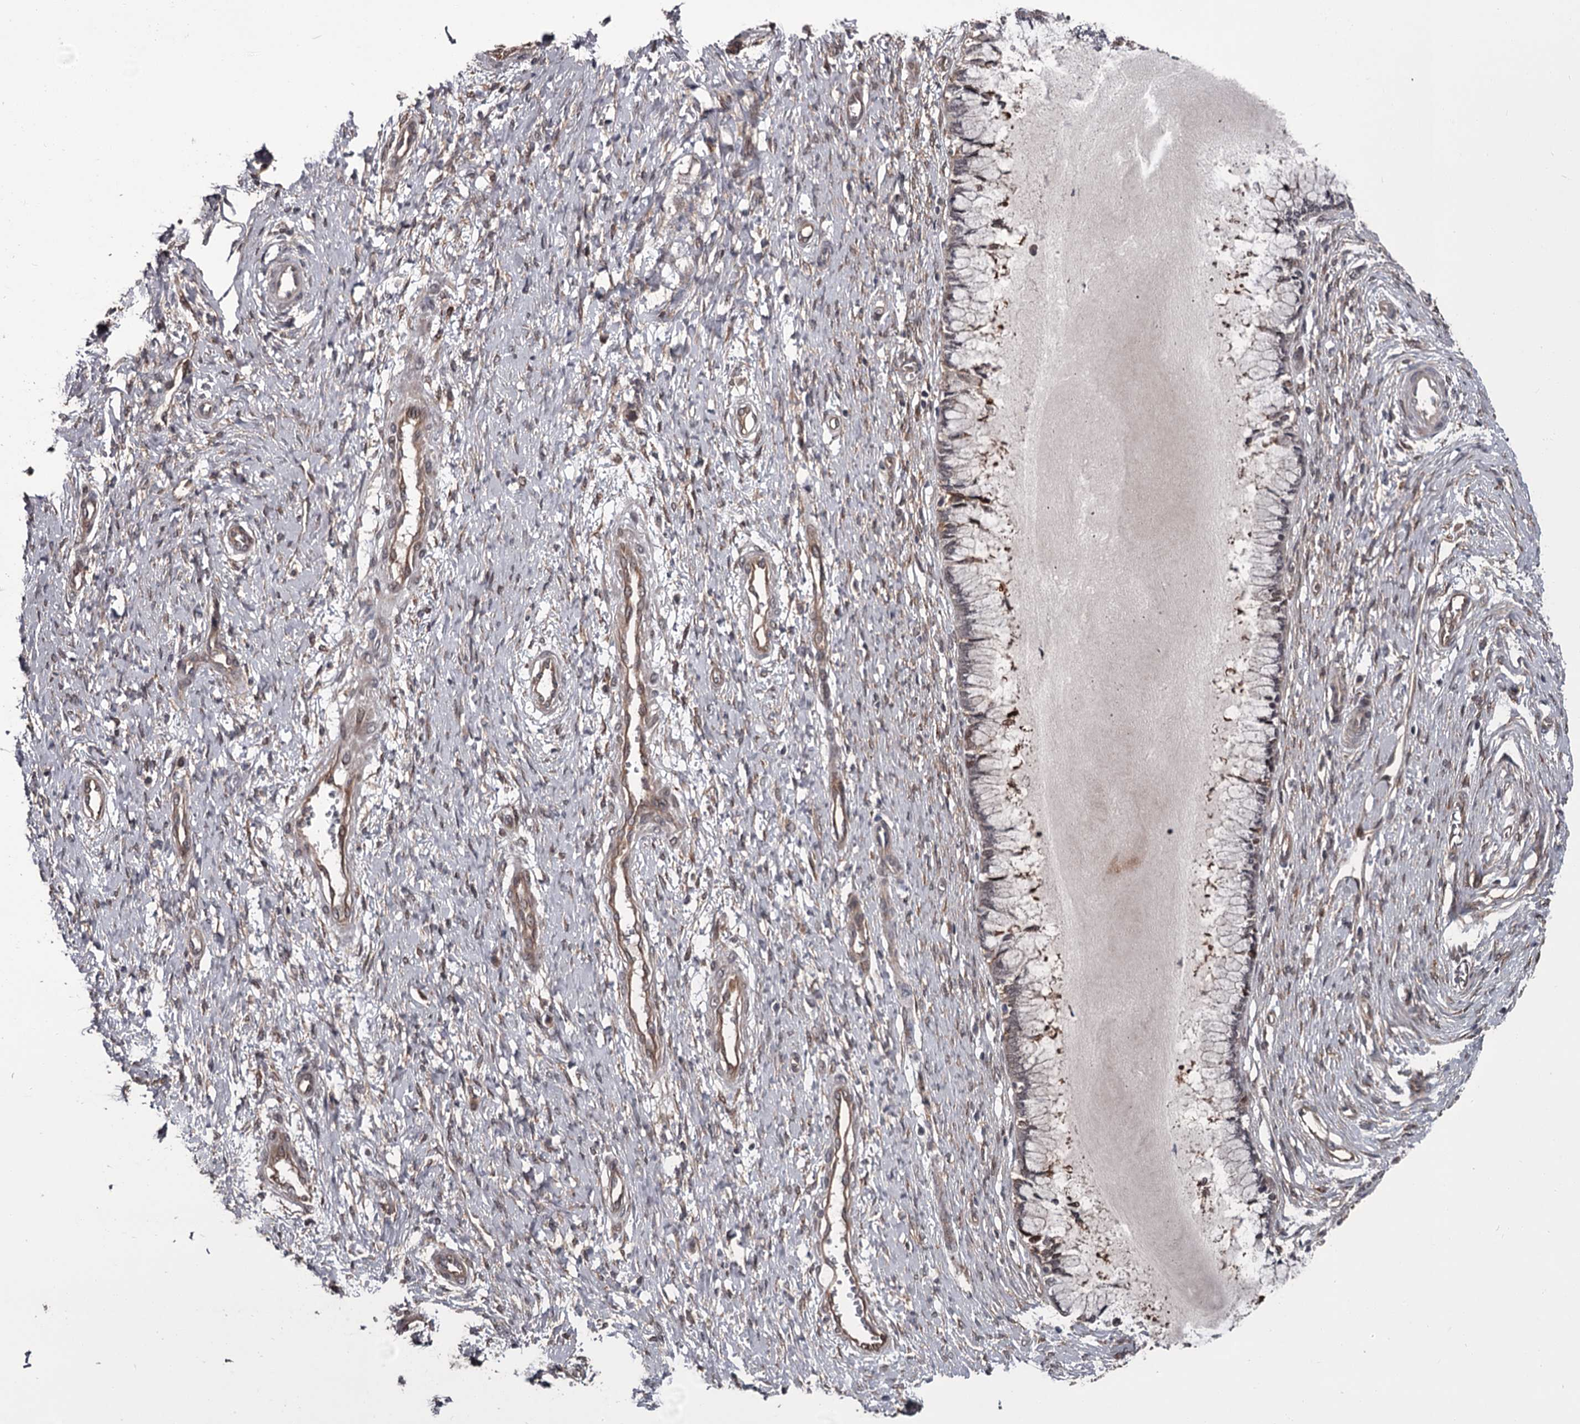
{"staining": {"intensity": "negative", "quantity": "none", "location": "none"}, "tissue": "cervix", "cell_type": "Glandular cells", "image_type": "normal", "snomed": [{"axis": "morphology", "description": "Normal tissue, NOS"}, {"axis": "topography", "description": "Cervix"}], "caption": "The IHC micrograph has no significant expression in glandular cells of cervix. The staining is performed using DAB brown chromogen with nuclei counter-stained in using hematoxylin.", "gene": "CDC42EP2", "patient": {"sex": "female", "age": 55}}